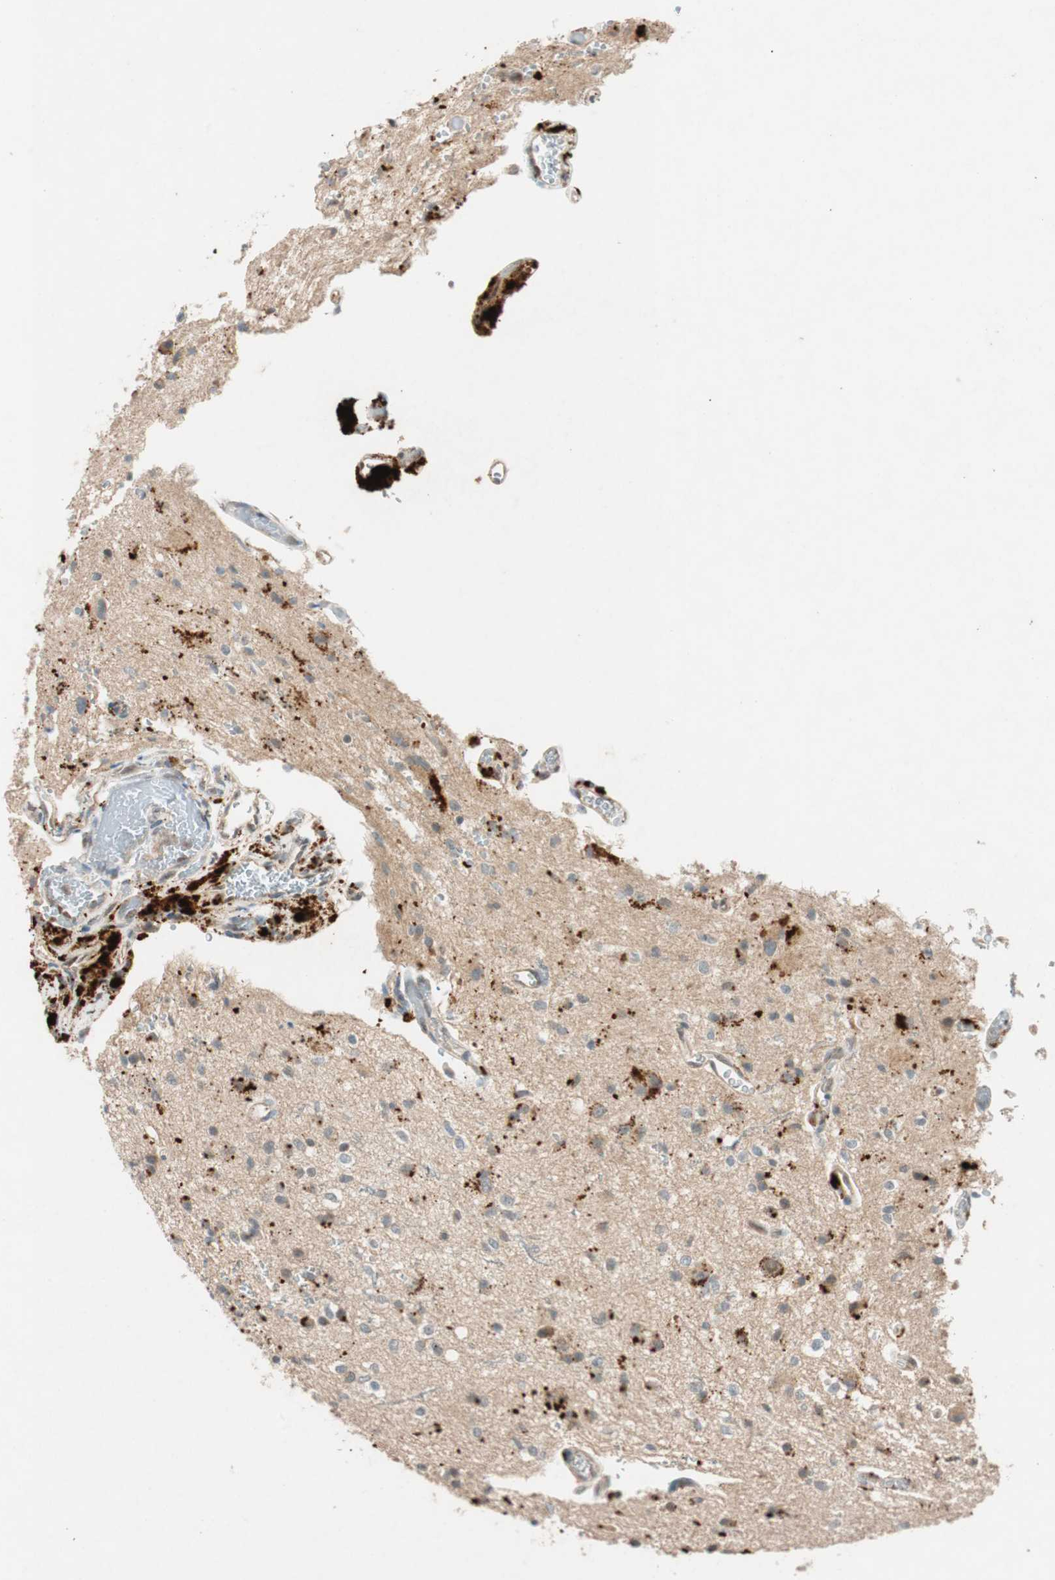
{"staining": {"intensity": "strong", "quantity": "<25%", "location": "cytoplasmic/membranous"}, "tissue": "glioma", "cell_type": "Tumor cells", "image_type": "cancer", "snomed": [{"axis": "morphology", "description": "Glioma, malignant, High grade"}, {"axis": "topography", "description": "Brain"}], "caption": "Immunohistochemical staining of human high-grade glioma (malignant) reveals strong cytoplasmic/membranous protein staining in about <25% of tumor cells. The staining was performed using DAB, with brown indicating positive protein expression. Nuclei are stained blue with hematoxylin.", "gene": "GLB1", "patient": {"sex": "male", "age": 47}}